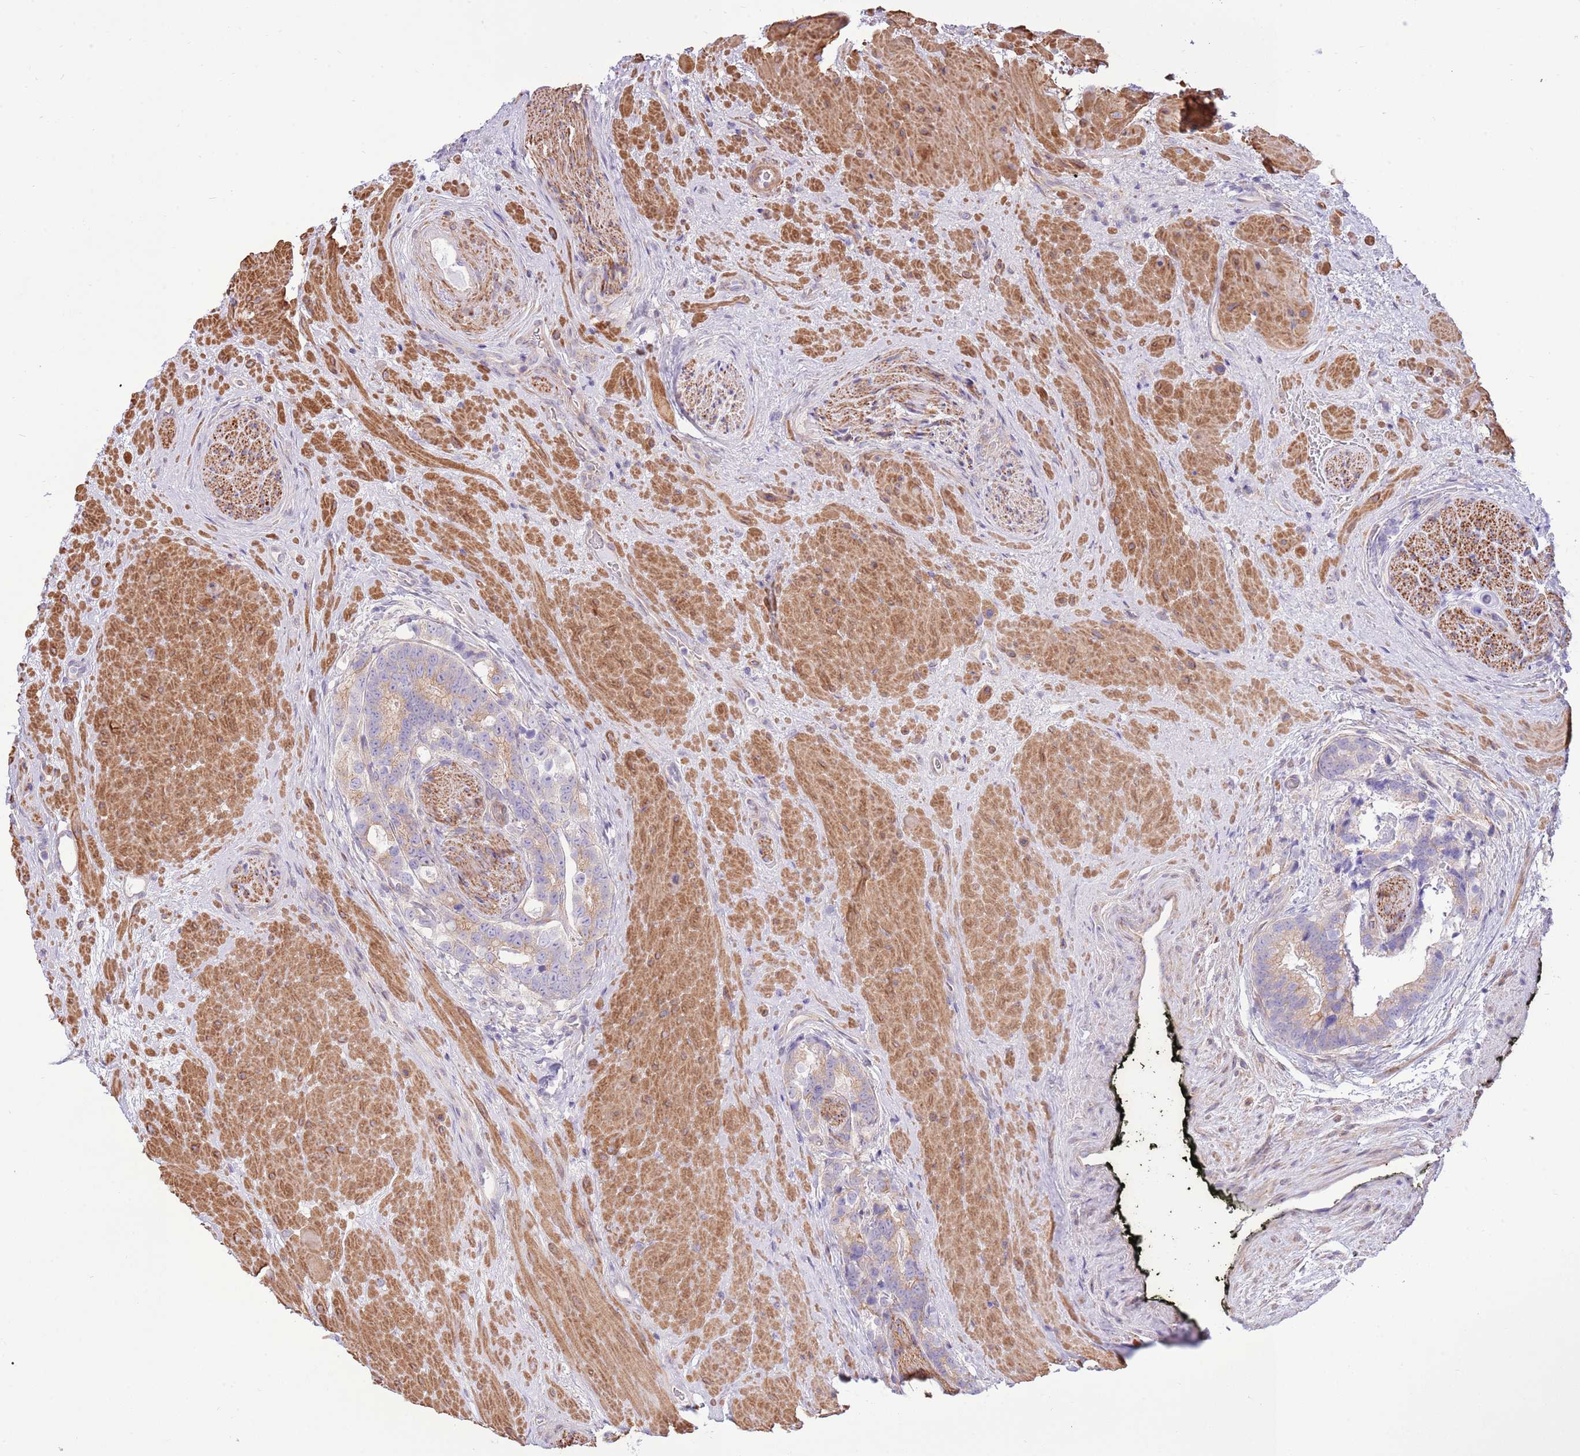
{"staining": {"intensity": "moderate", "quantity": "<25%", "location": "cytoplasmic/membranous"}, "tissue": "prostate cancer", "cell_type": "Tumor cells", "image_type": "cancer", "snomed": [{"axis": "morphology", "description": "Adenocarcinoma, High grade"}, {"axis": "topography", "description": "Prostate"}], "caption": "Protein analysis of prostate adenocarcinoma (high-grade) tissue reveals moderate cytoplasmic/membranous staining in approximately <25% of tumor cells.", "gene": "ZC4H2", "patient": {"sex": "male", "age": 74}}